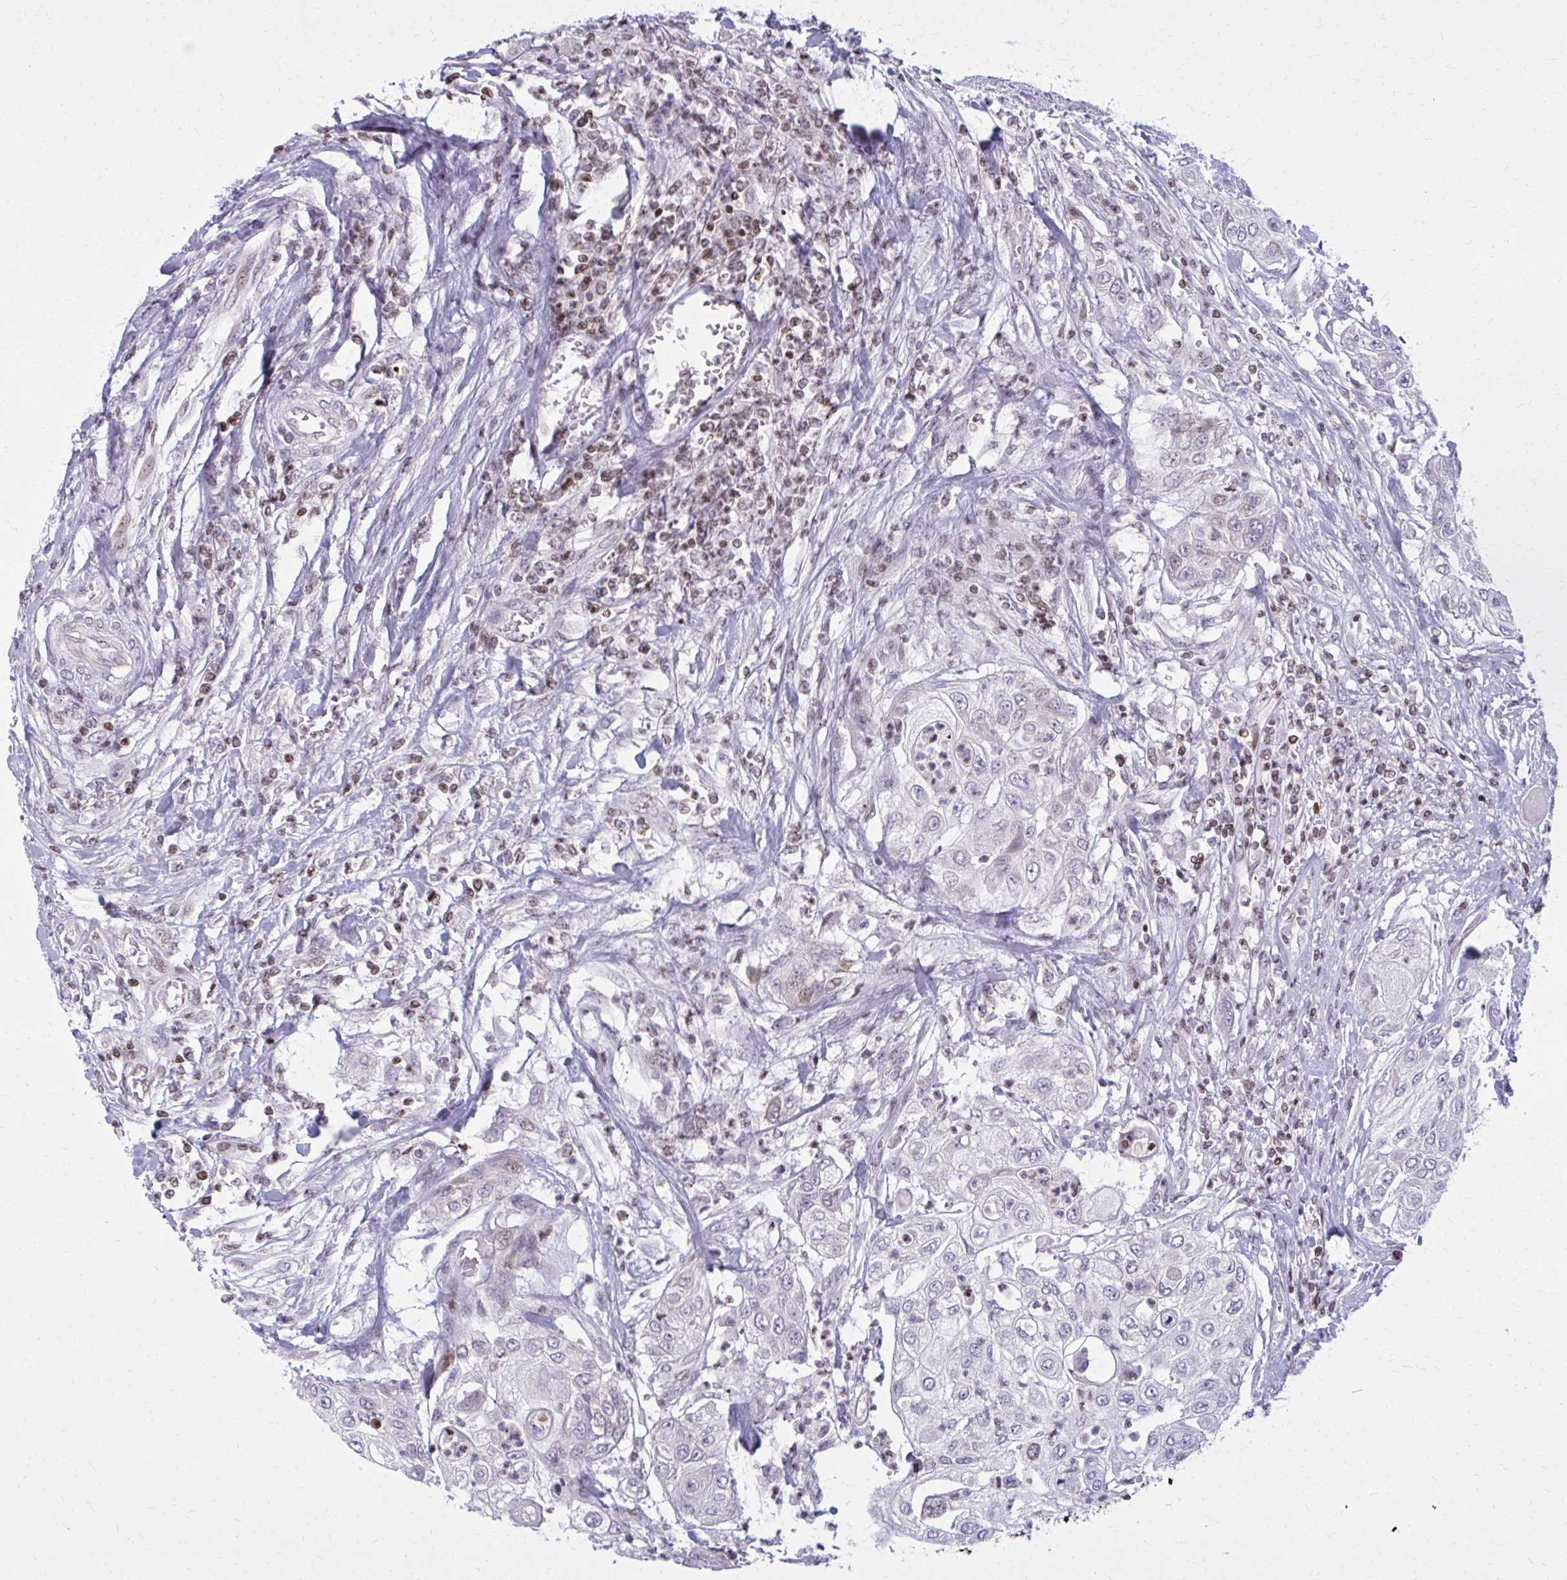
{"staining": {"intensity": "negative", "quantity": "none", "location": "none"}, "tissue": "urothelial cancer", "cell_type": "Tumor cells", "image_type": "cancer", "snomed": [{"axis": "morphology", "description": "Urothelial carcinoma, High grade"}, {"axis": "topography", "description": "Urinary bladder"}], "caption": "Protein analysis of high-grade urothelial carcinoma demonstrates no significant positivity in tumor cells.", "gene": "AP5M1", "patient": {"sex": "female", "age": 79}}